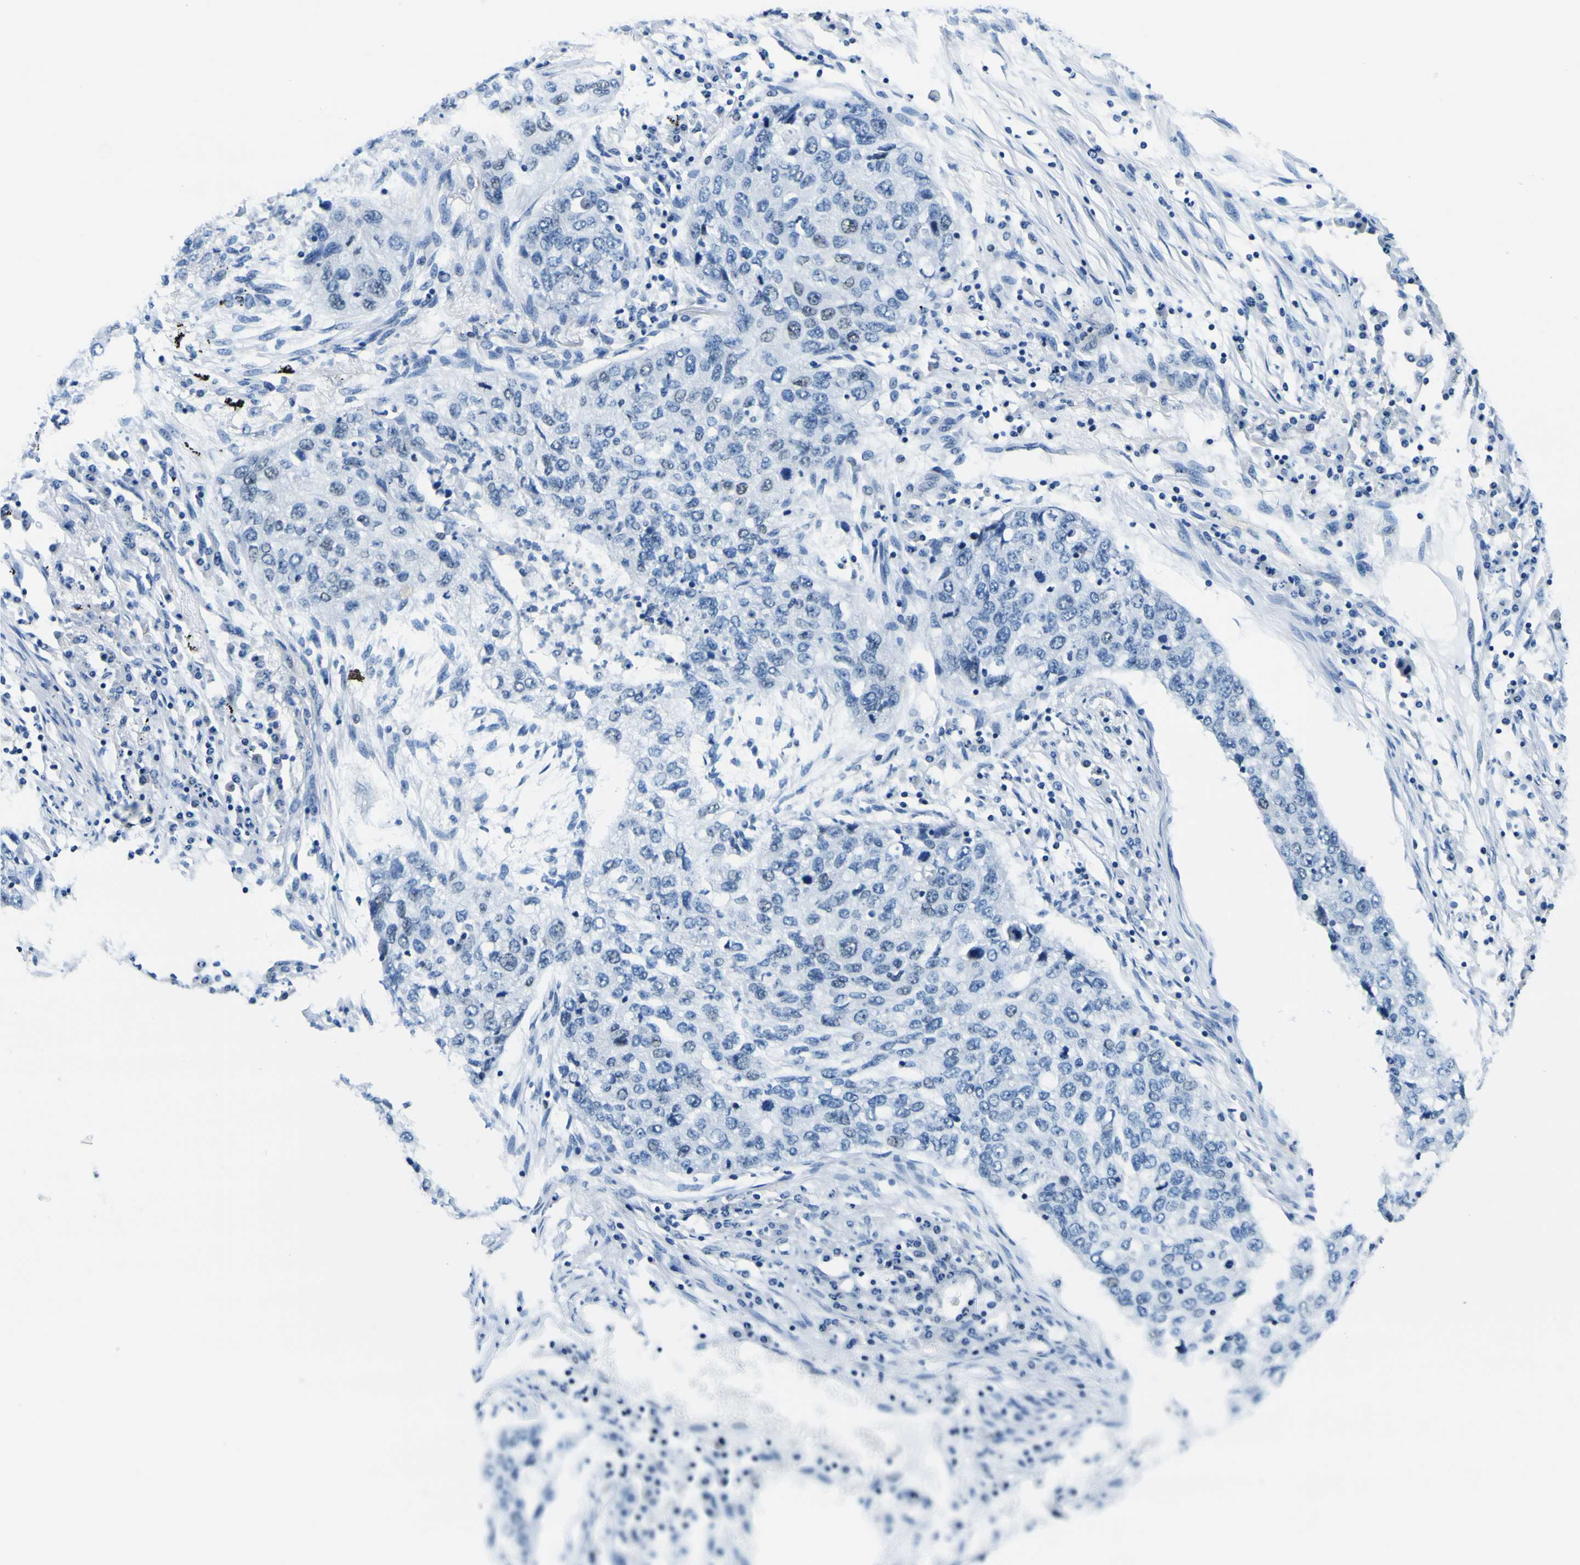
{"staining": {"intensity": "weak", "quantity": "<25%", "location": "nuclear"}, "tissue": "lung cancer", "cell_type": "Tumor cells", "image_type": "cancer", "snomed": [{"axis": "morphology", "description": "Squamous cell carcinoma, NOS"}, {"axis": "topography", "description": "Lung"}], "caption": "Tumor cells show no significant positivity in lung squamous cell carcinoma. (Stains: DAB immunohistochemistry with hematoxylin counter stain, Microscopy: brightfield microscopy at high magnification).", "gene": "SP1", "patient": {"sex": "female", "age": 63}}